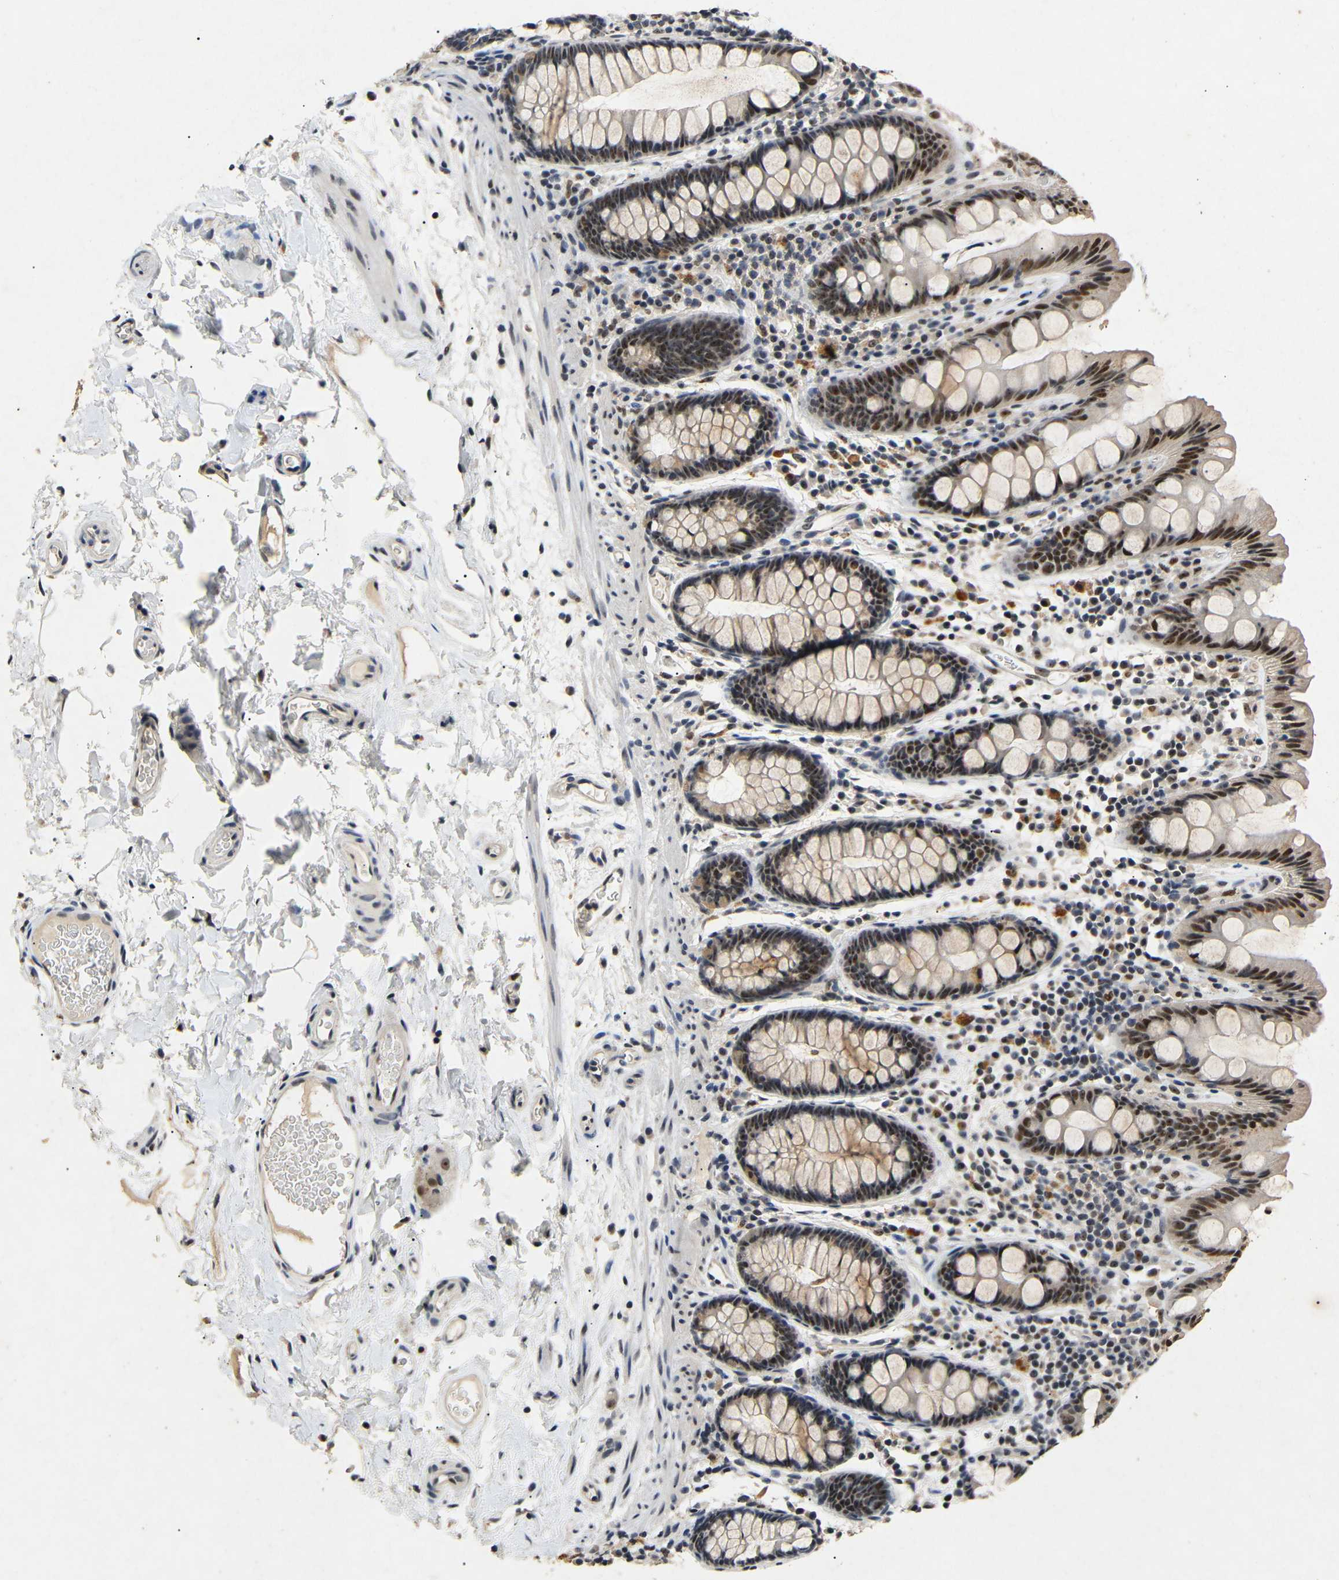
{"staining": {"intensity": "weak", "quantity": ">75%", "location": "nuclear"}, "tissue": "colon", "cell_type": "Endothelial cells", "image_type": "normal", "snomed": [{"axis": "morphology", "description": "Normal tissue, NOS"}, {"axis": "topography", "description": "Colon"}], "caption": "Immunohistochemistry (IHC) (DAB (3,3'-diaminobenzidine)) staining of normal colon reveals weak nuclear protein staining in about >75% of endothelial cells.", "gene": "PARN", "patient": {"sex": "female", "age": 80}}